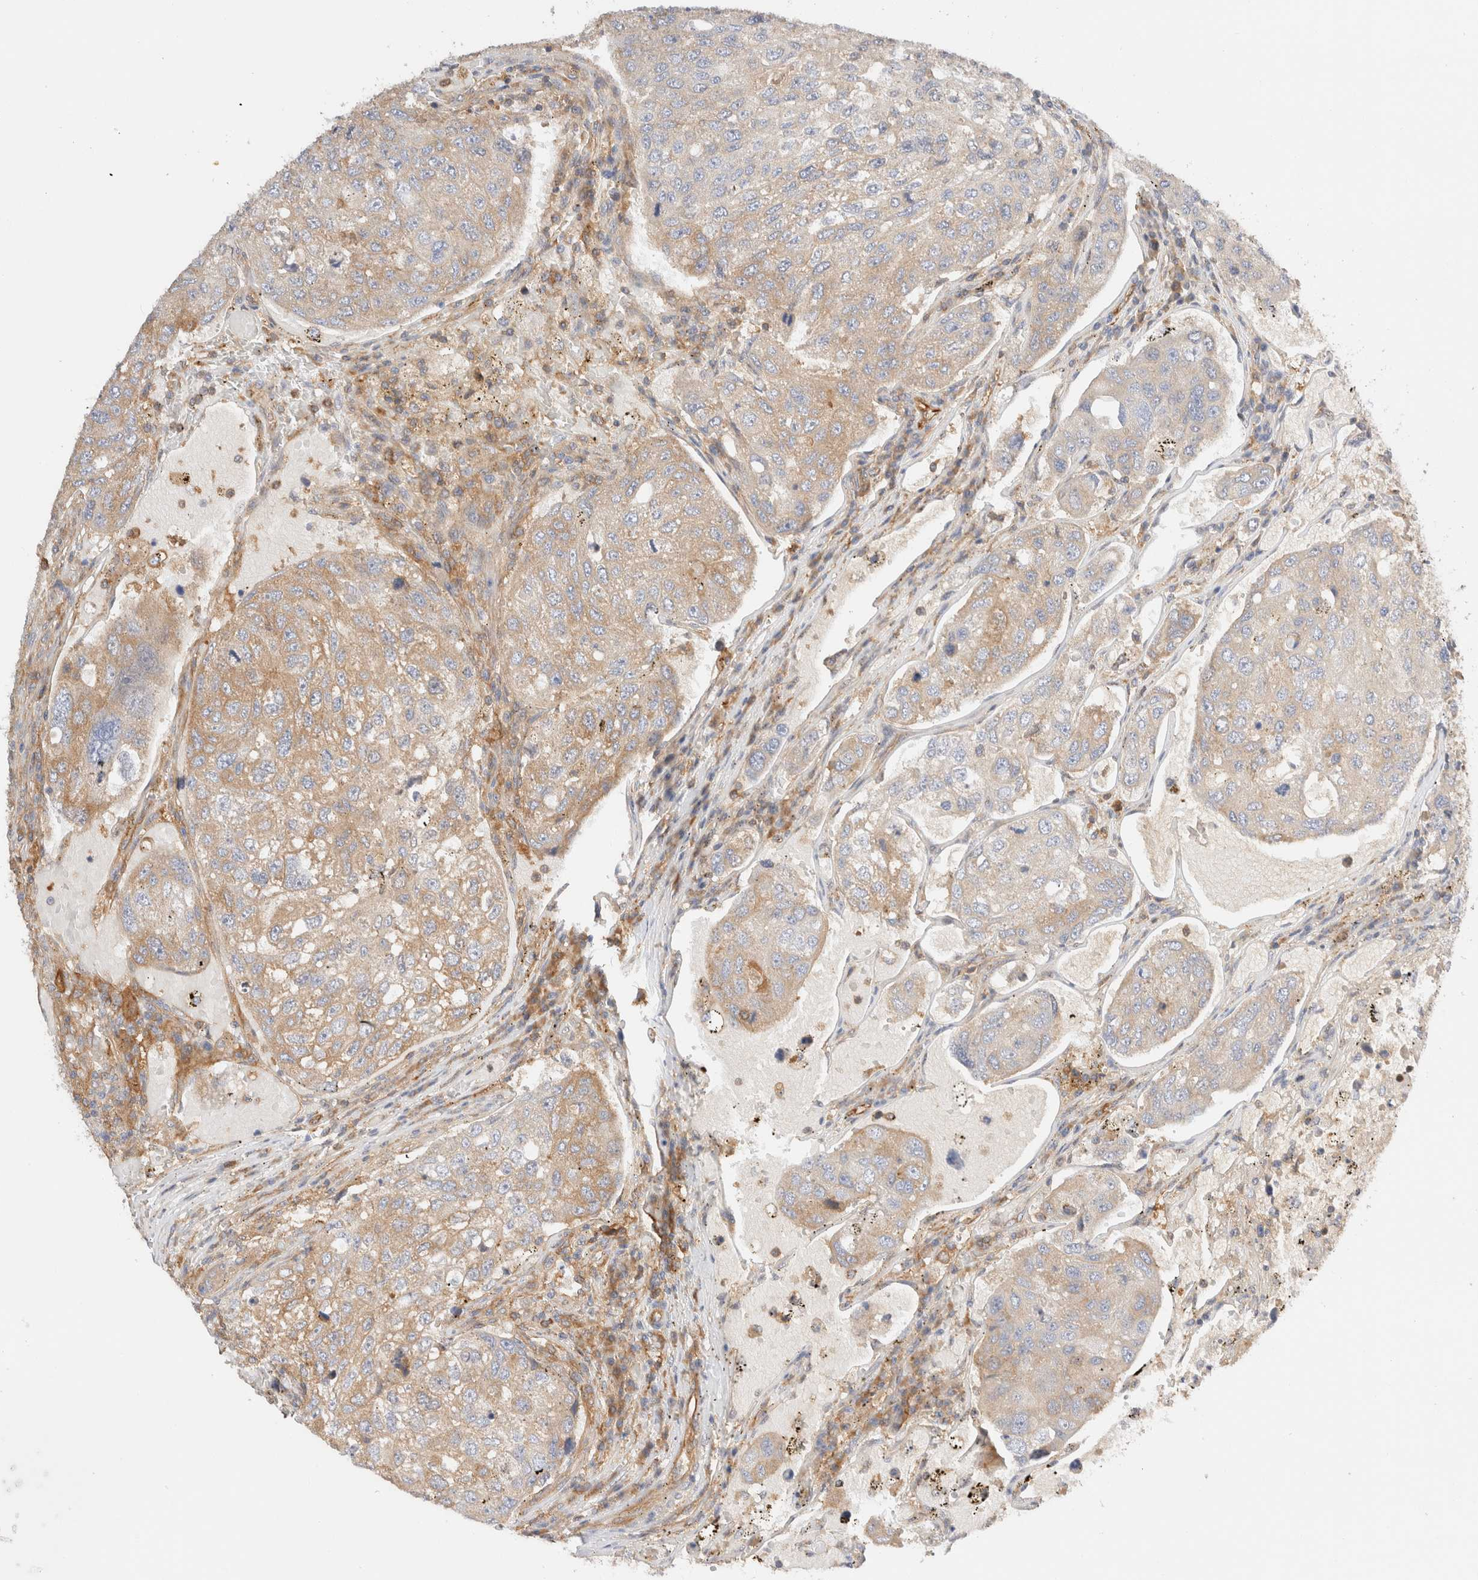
{"staining": {"intensity": "weak", "quantity": "25%-75%", "location": "cytoplasmic/membranous"}, "tissue": "urothelial cancer", "cell_type": "Tumor cells", "image_type": "cancer", "snomed": [{"axis": "morphology", "description": "Urothelial carcinoma, High grade"}, {"axis": "topography", "description": "Lymph node"}, {"axis": "topography", "description": "Urinary bladder"}], "caption": "Tumor cells exhibit low levels of weak cytoplasmic/membranous expression in approximately 25%-75% of cells in urothelial cancer.", "gene": "RABEP1", "patient": {"sex": "male", "age": 51}}